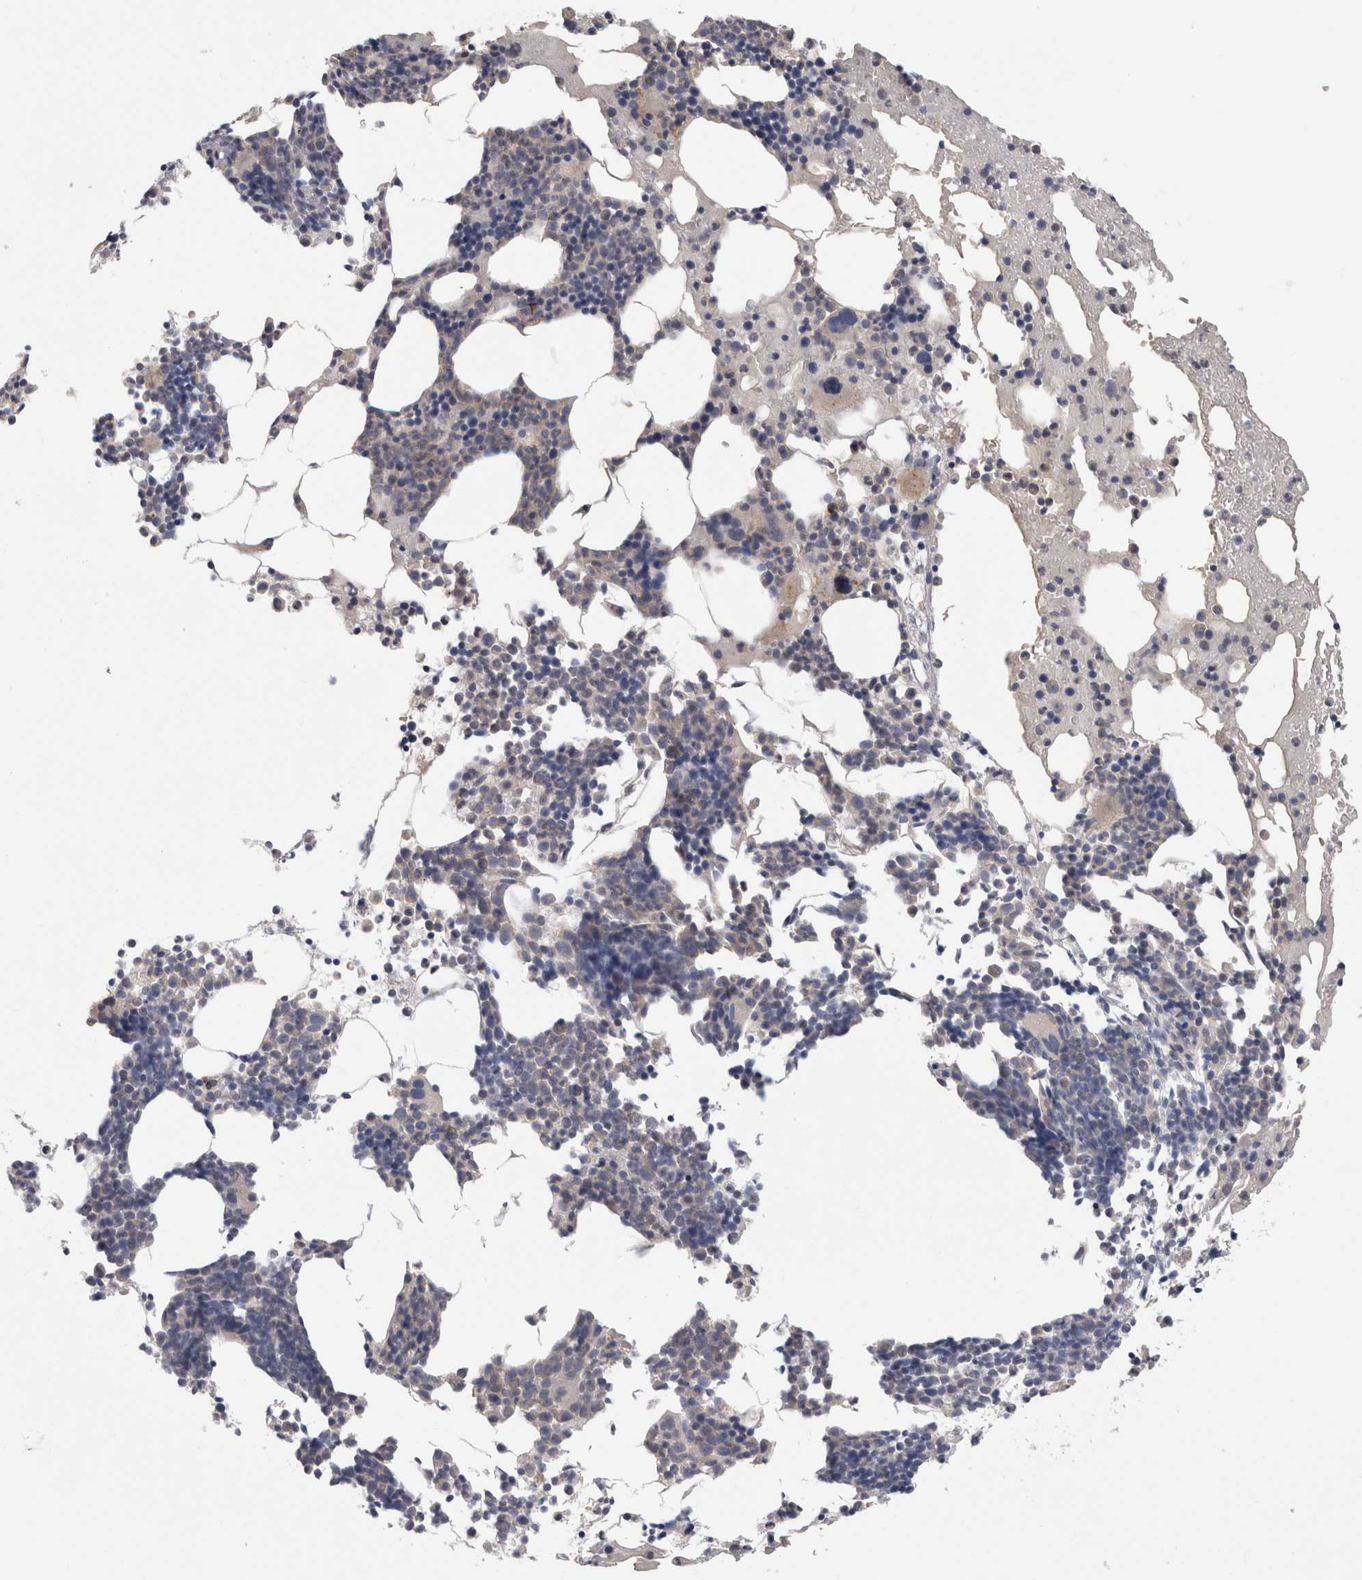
{"staining": {"intensity": "negative", "quantity": "none", "location": "none"}, "tissue": "bone marrow", "cell_type": "Hematopoietic cells", "image_type": "normal", "snomed": [{"axis": "morphology", "description": "Normal tissue, NOS"}, {"axis": "morphology", "description": "Inflammation, NOS"}, {"axis": "topography", "description": "Bone marrow"}], "caption": "Hematopoietic cells show no significant protein staining in unremarkable bone marrow. (DAB (3,3'-diaminobenzidine) IHC visualized using brightfield microscopy, high magnification).", "gene": "PIGP", "patient": {"sex": "male", "age": 68}}